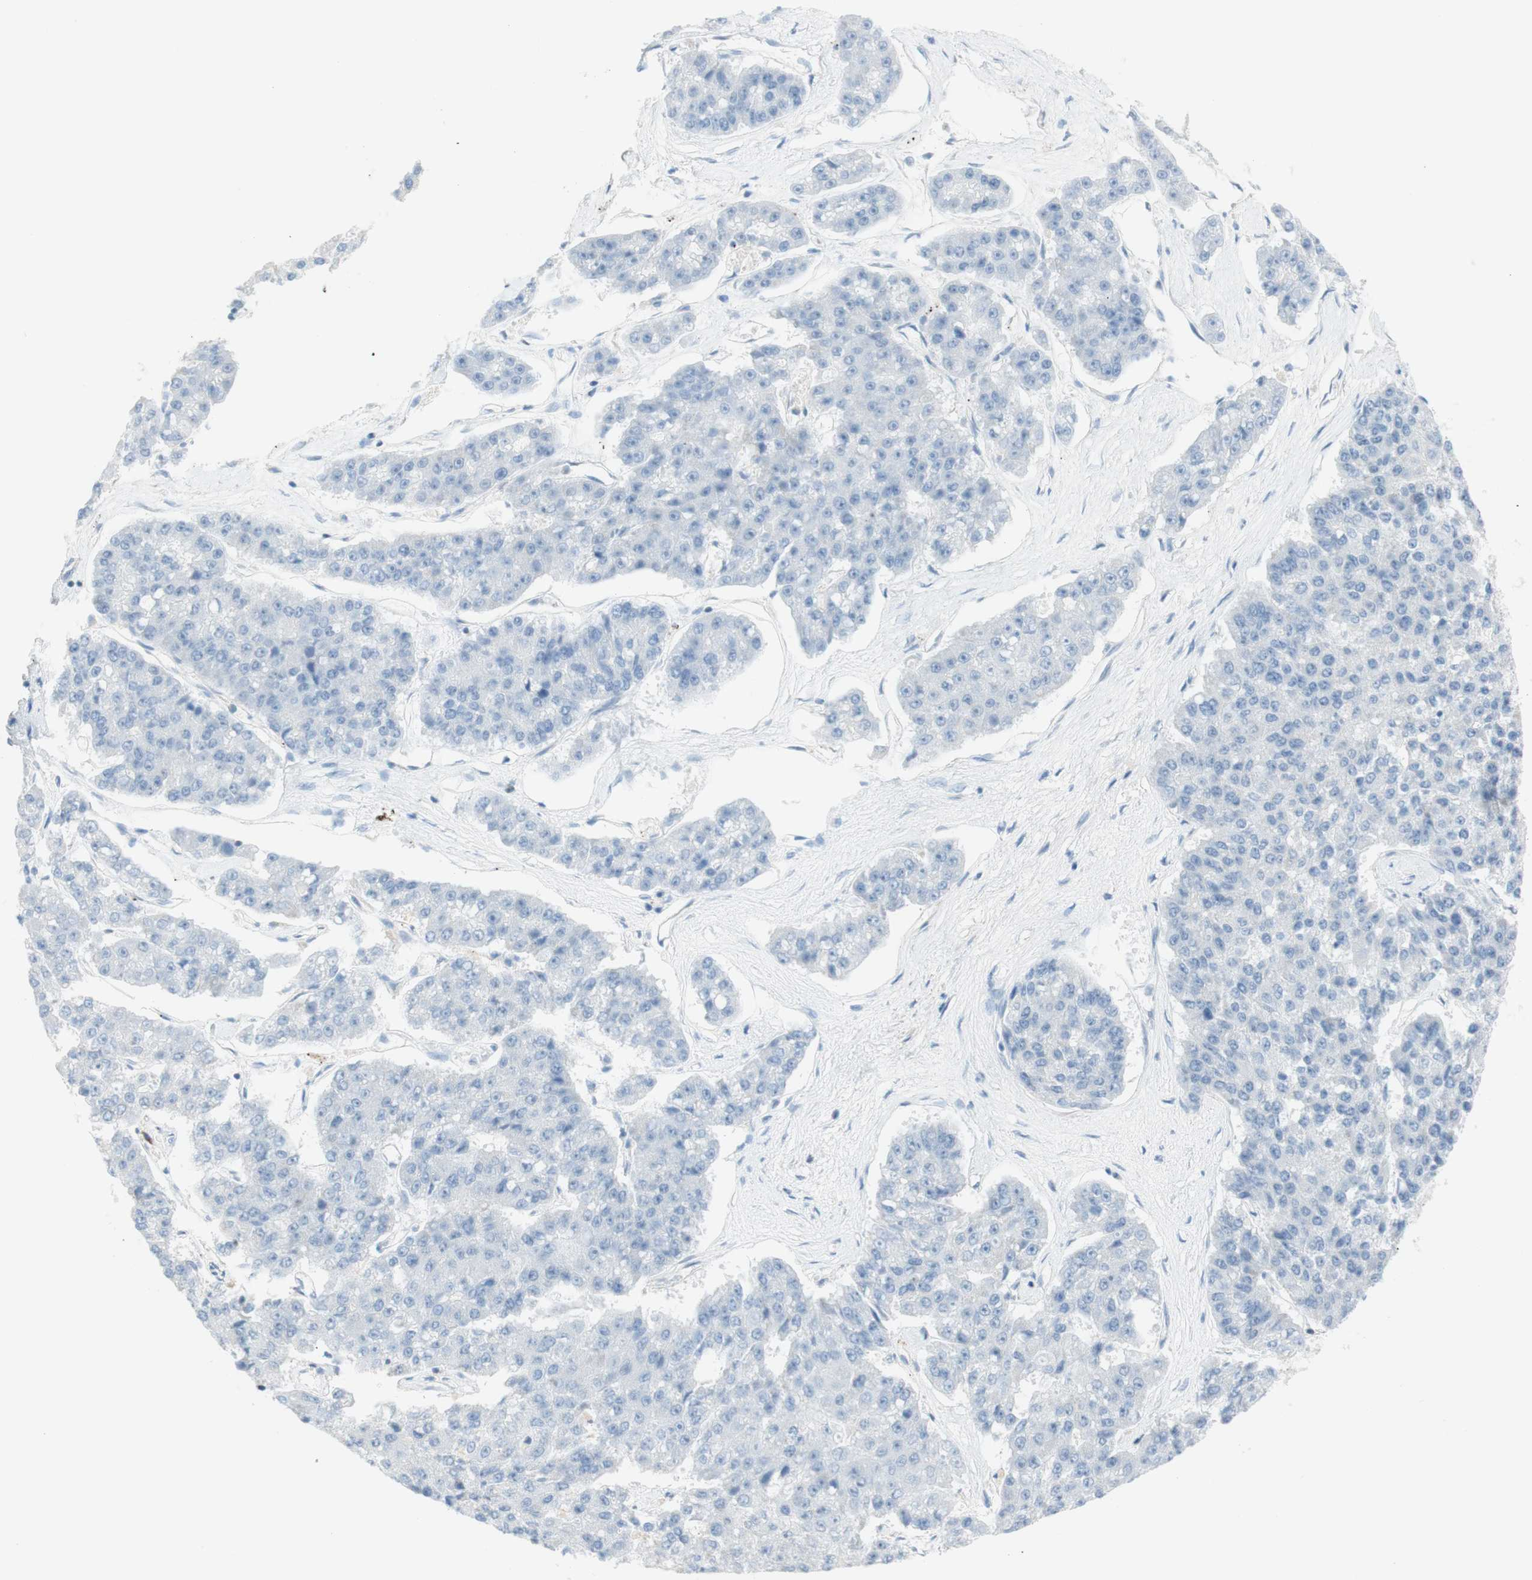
{"staining": {"intensity": "negative", "quantity": "none", "location": "none"}, "tissue": "pancreatic cancer", "cell_type": "Tumor cells", "image_type": "cancer", "snomed": [{"axis": "morphology", "description": "Adenocarcinoma, NOS"}, {"axis": "topography", "description": "Pancreas"}], "caption": "A micrograph of pancreatic adenocarcinoma stained for a protein reveals no brown staining in tumor cells. Brightfield microscopy of IHC stained with DAB (brown) and hematoxylin (blue), captured at high magnification.", "gene": "POU2AF1", "patient": {"sex": "male", "age": 50}}